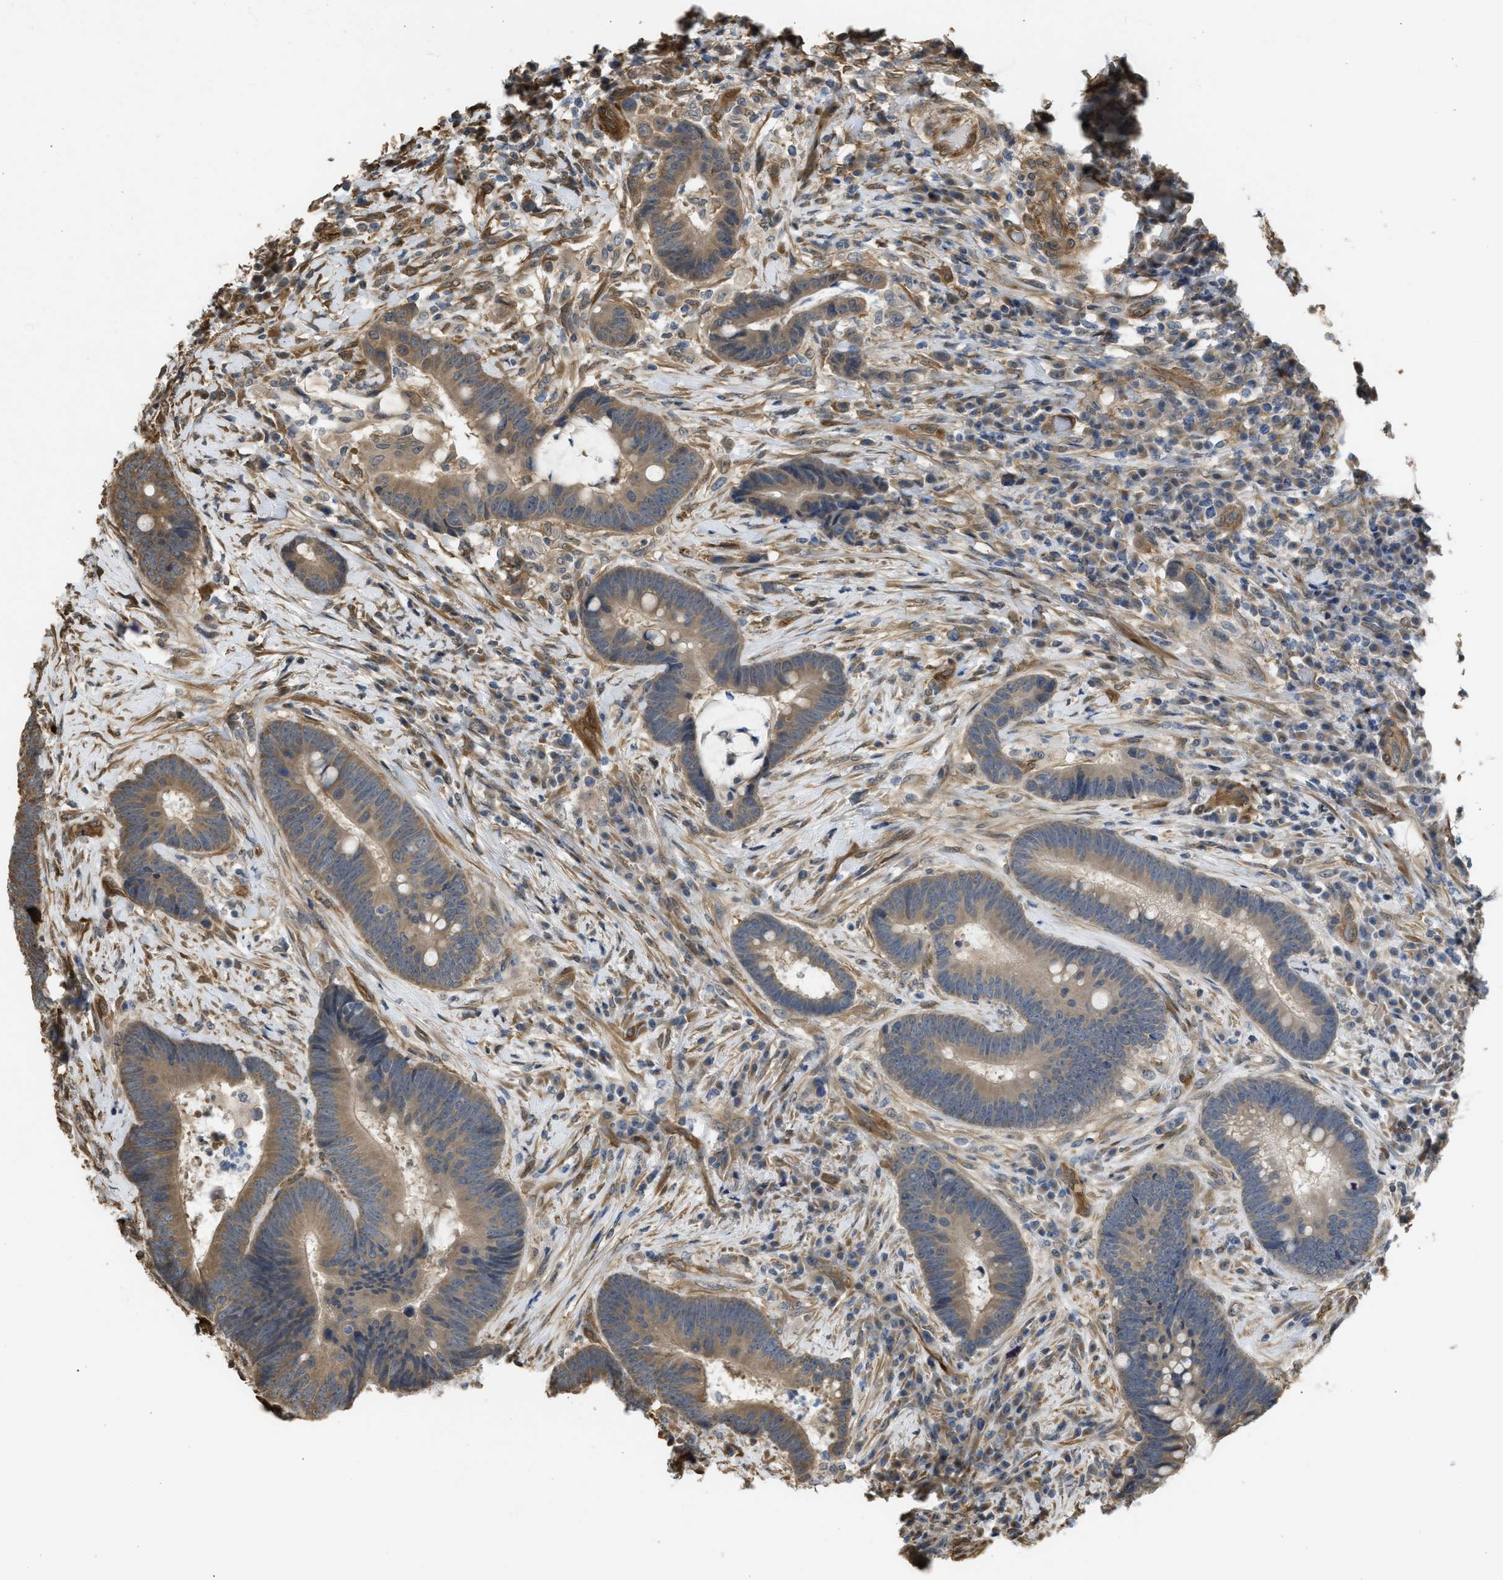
{"staining": {"intensity": "weak", "quantity": ">75%", "location": "cytoplasmic/membranous"}, "tissue": "colorectal cancer", "cell_type": "Tumor cells", "image_type": "cancer", "snomed": [{"axis": "morphology", "description": "Adenocarcinoma, NOS"}, {"axis": "topography", "description": "Rectum"}, {"axis": "topography", "description": "Anal"}], "caption": "This photomicrograph reveals immunohistochemistry staining of colorectal cancer (adenocarcinoma), with low weak cytoplasmic/membranous staining in about >75% of tumor cells.", "gene": "BAG3", "patient": {"sex": "female", "age": 89}}